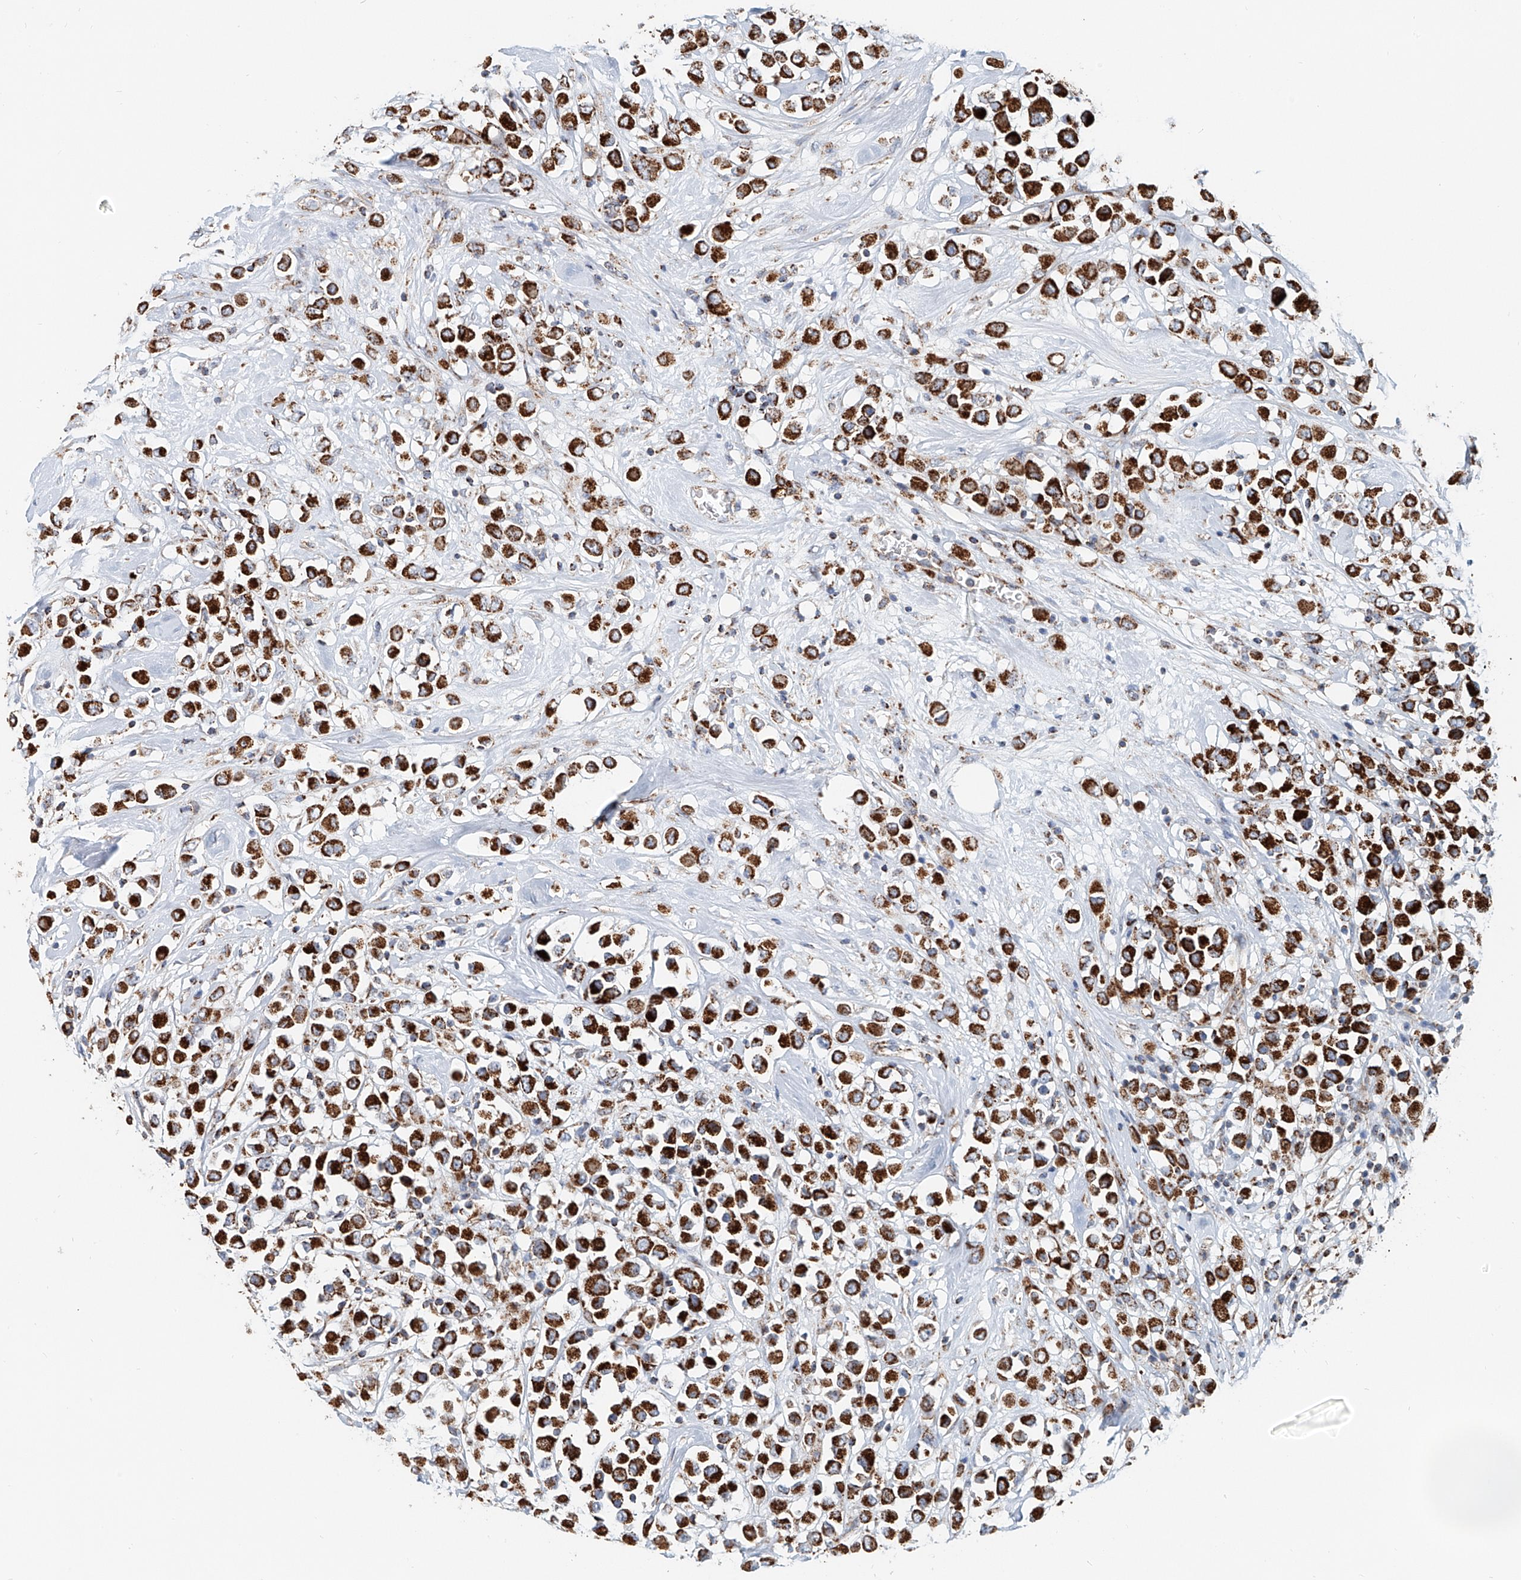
{"staining": {"intensity": "strong", "quantity": ">75%", "location": "cytoplasmic/membranous"}, "tissue": "breast cancer", "cell_type": "Tumor cells", "image_type": "cancer", "snomed": [{"axis": "morphology", "description": "Duct carcinoma"}, {"axis": "topography", "description": "Breast"}], "caption": "A brown stain shows strong cytoplasmic/membranous expression of a protein in human breast cancer (invasive ductal carcinoma) tumor cells. (DAB (3,3'-diaminobenzidine) IHC, brown staining for protein, blue staining for nuclei).", "gene": "CARD10", "patient": {"sex": "female", "age": 61}}